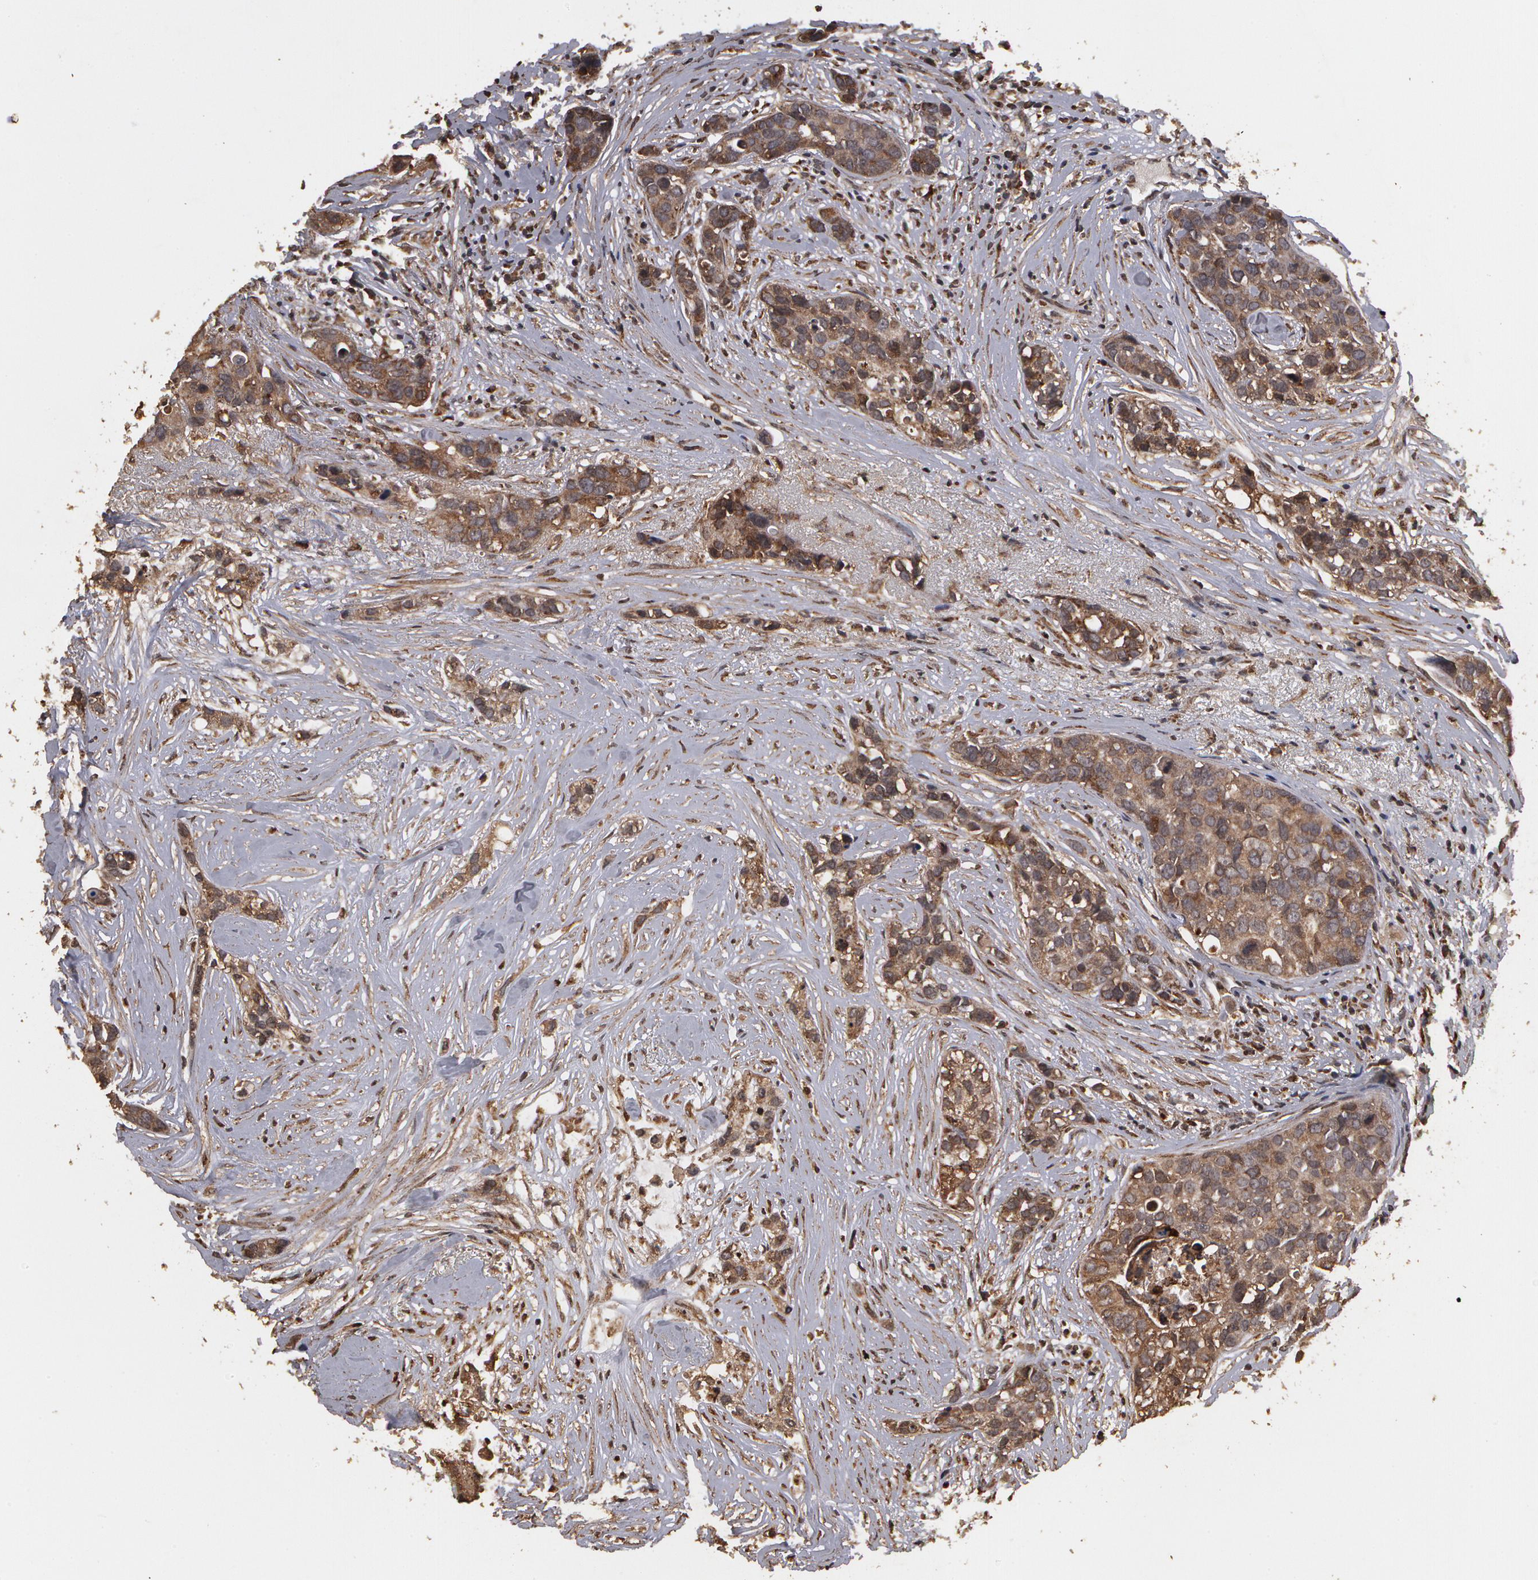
{"staining": {"intensity": "weak", "quantity": ">75%", "location": "cytoplasmic/membranous"}, "tissue": "breast cancer", "cell_type": "Tumor cells", "image_type": "cancer", "snomed": [{"axis": "morphology", "description": "Duct carcinoma"}, {"axis": "topography", "description": "Breast"}], "caption": "Breast infiltrating ductal carcinoma stained with DAB IHC demonstrates low levels of weak cytoplasmic/membranous staining in approximately >75% of tumor cells.", "gene": "CALR", "patient": {"sex": "female", "age": 91}}